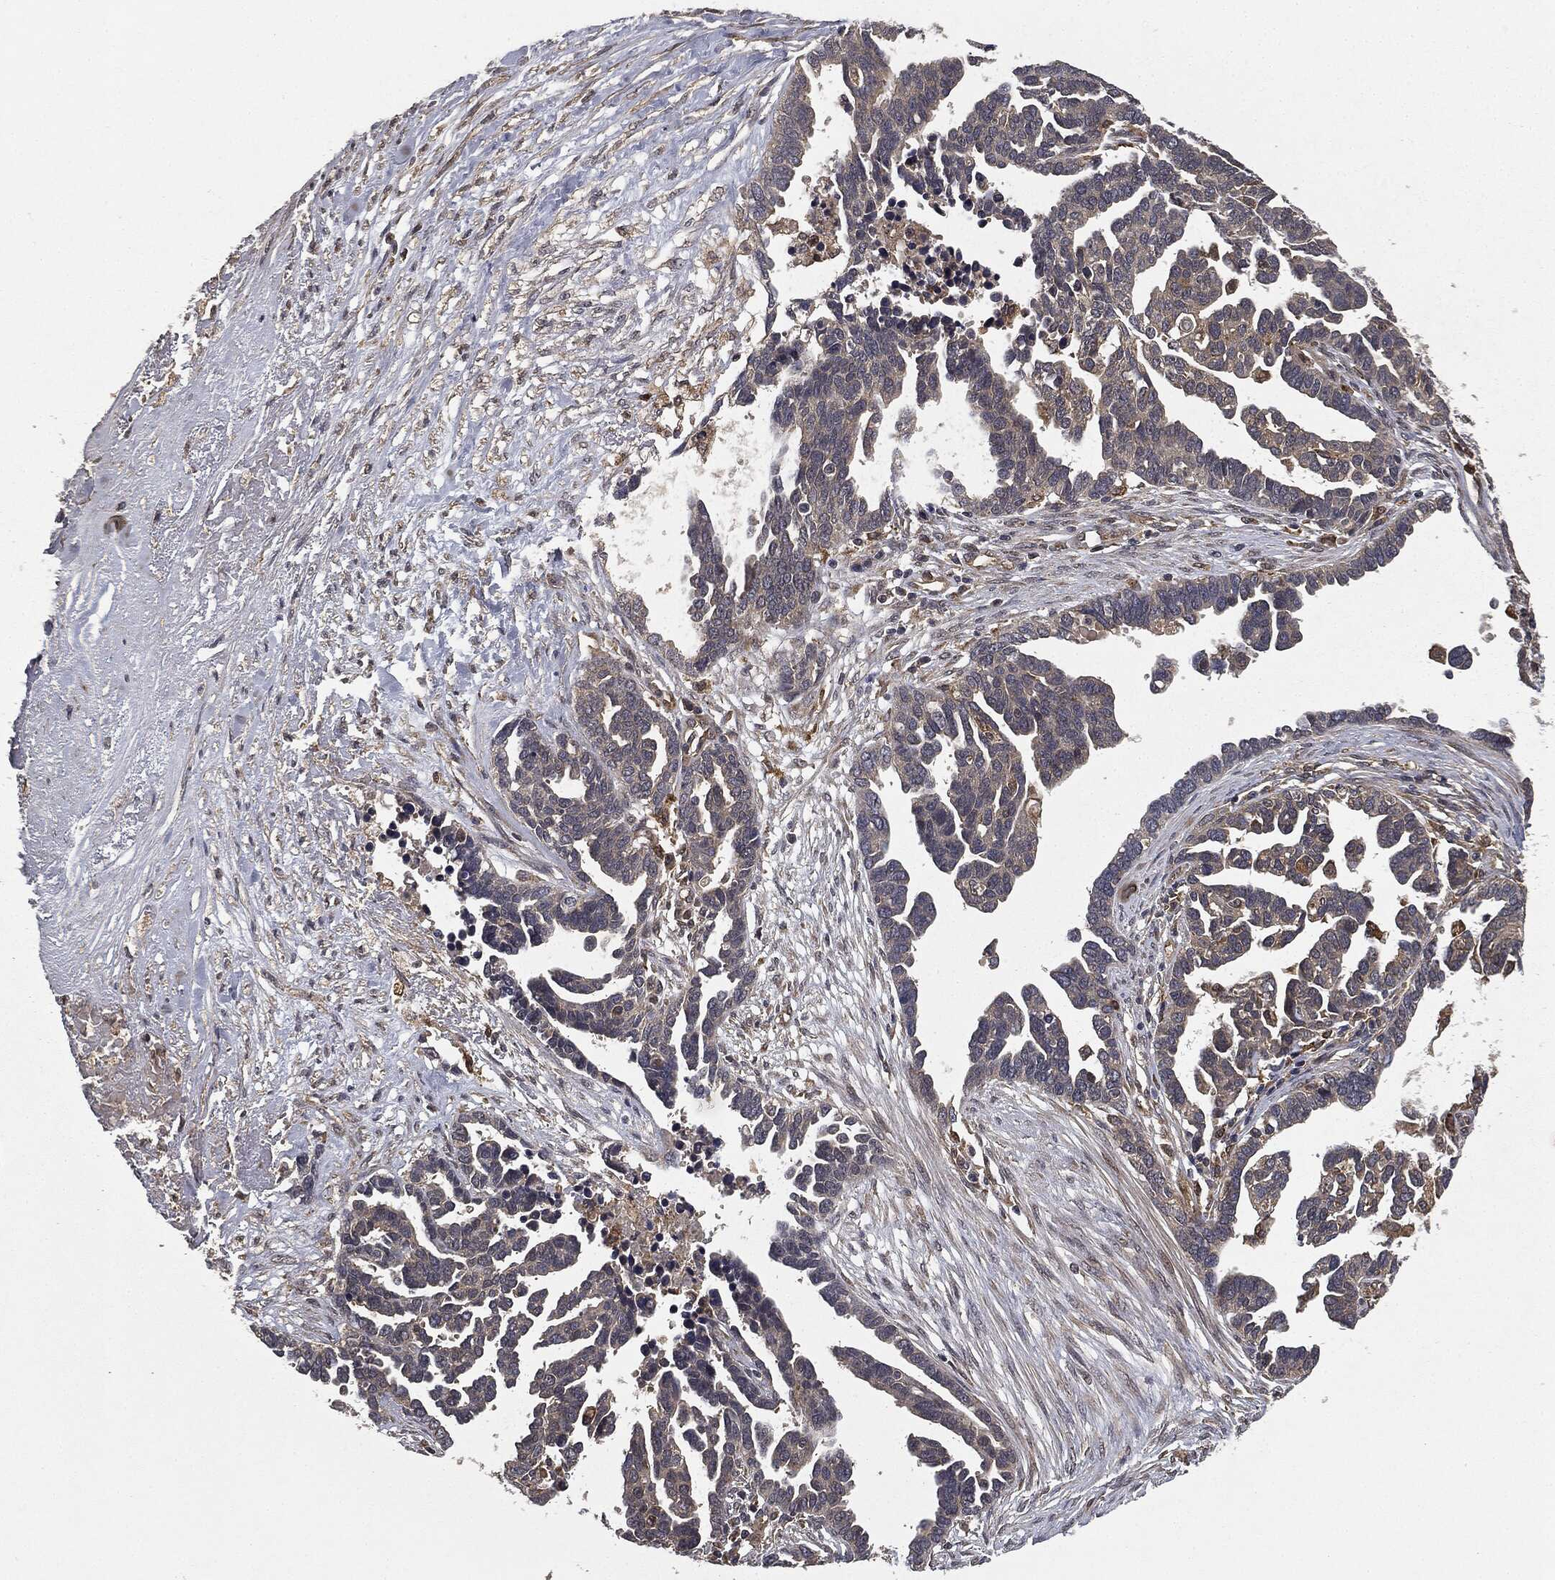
{"staining": {"intensity": "negative", "quantity": "none", "location": "none"}, "tissue": "ovarian cancer", "cell_type": "Tumor cells", "image_type": "cancer", "snomed": [{"axis": "morphology", "description": "Cystadenocarcinoma, serous, NOS"}, {"axis": "topography", "description": "Ovary"}], "caption": "Immunohistochemistry image of human serous cystadenocarcinoma (ovarian) stained for a protein (brown), which displays no expression in tumor cells.", "gene": "MIER2", "patient": {"sex": "female", "age": 54}}